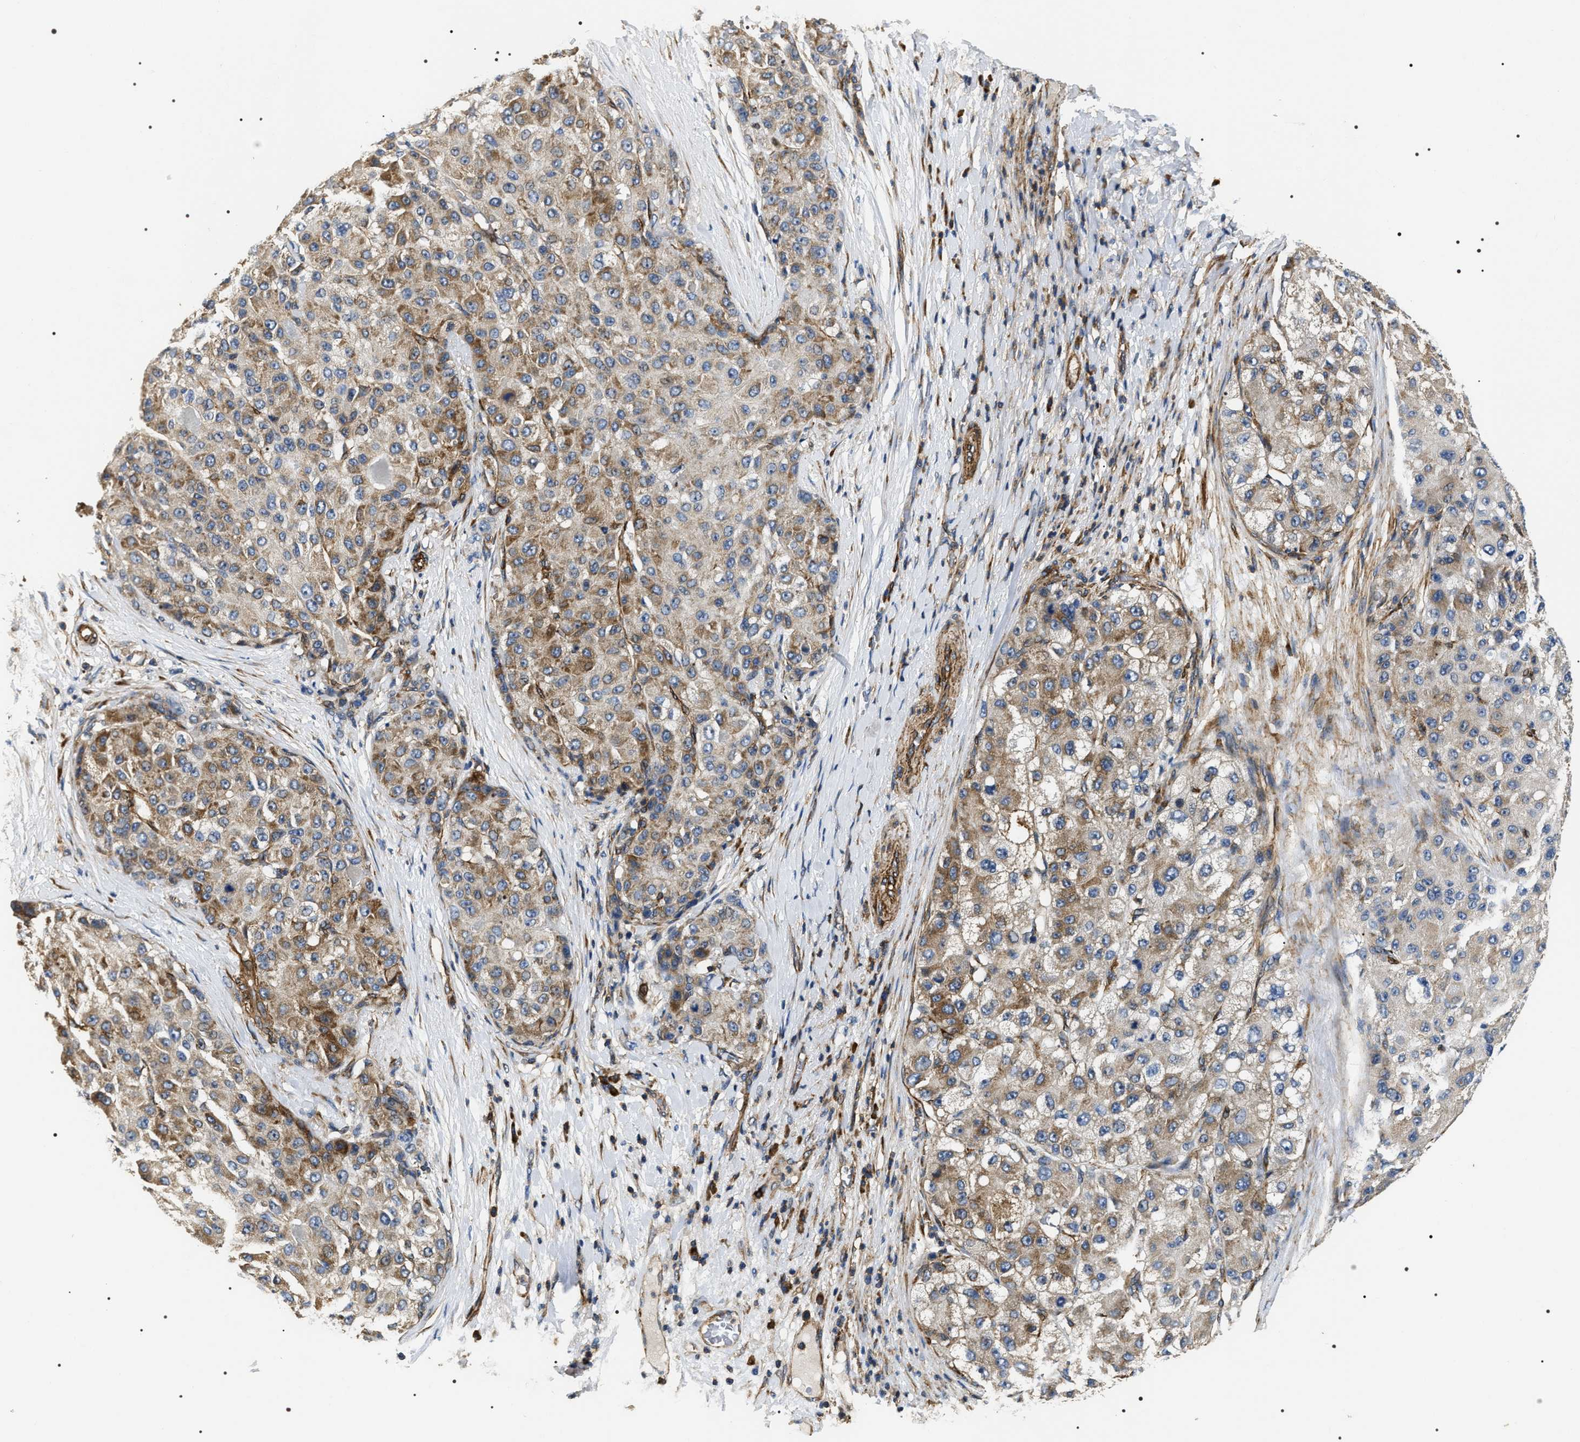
{"staining": {"intensity": "moderate", "quantity": "25%-75%", "location": "cytoplasmic/membranous"}, "tissue": "liver cancer", "cell_type": "Tumor cells", "image_type": "cancer", "snomed": [{"axis": "morphology", "description": "Carcinoma, Hepatocellular, NOS"}, {"axis": "topography", "description": "Liver"}], "caption": "About 25%-75% of tumor cells in human liver cancer (hepatocellular carcinoma) demonstrate moderate cytoplasmic/membranous protein staining as visualized by brown immunohistochemical staining.", "gene": "ZC3HAV1L", "patient": {"sex": "male", "age": 80}}